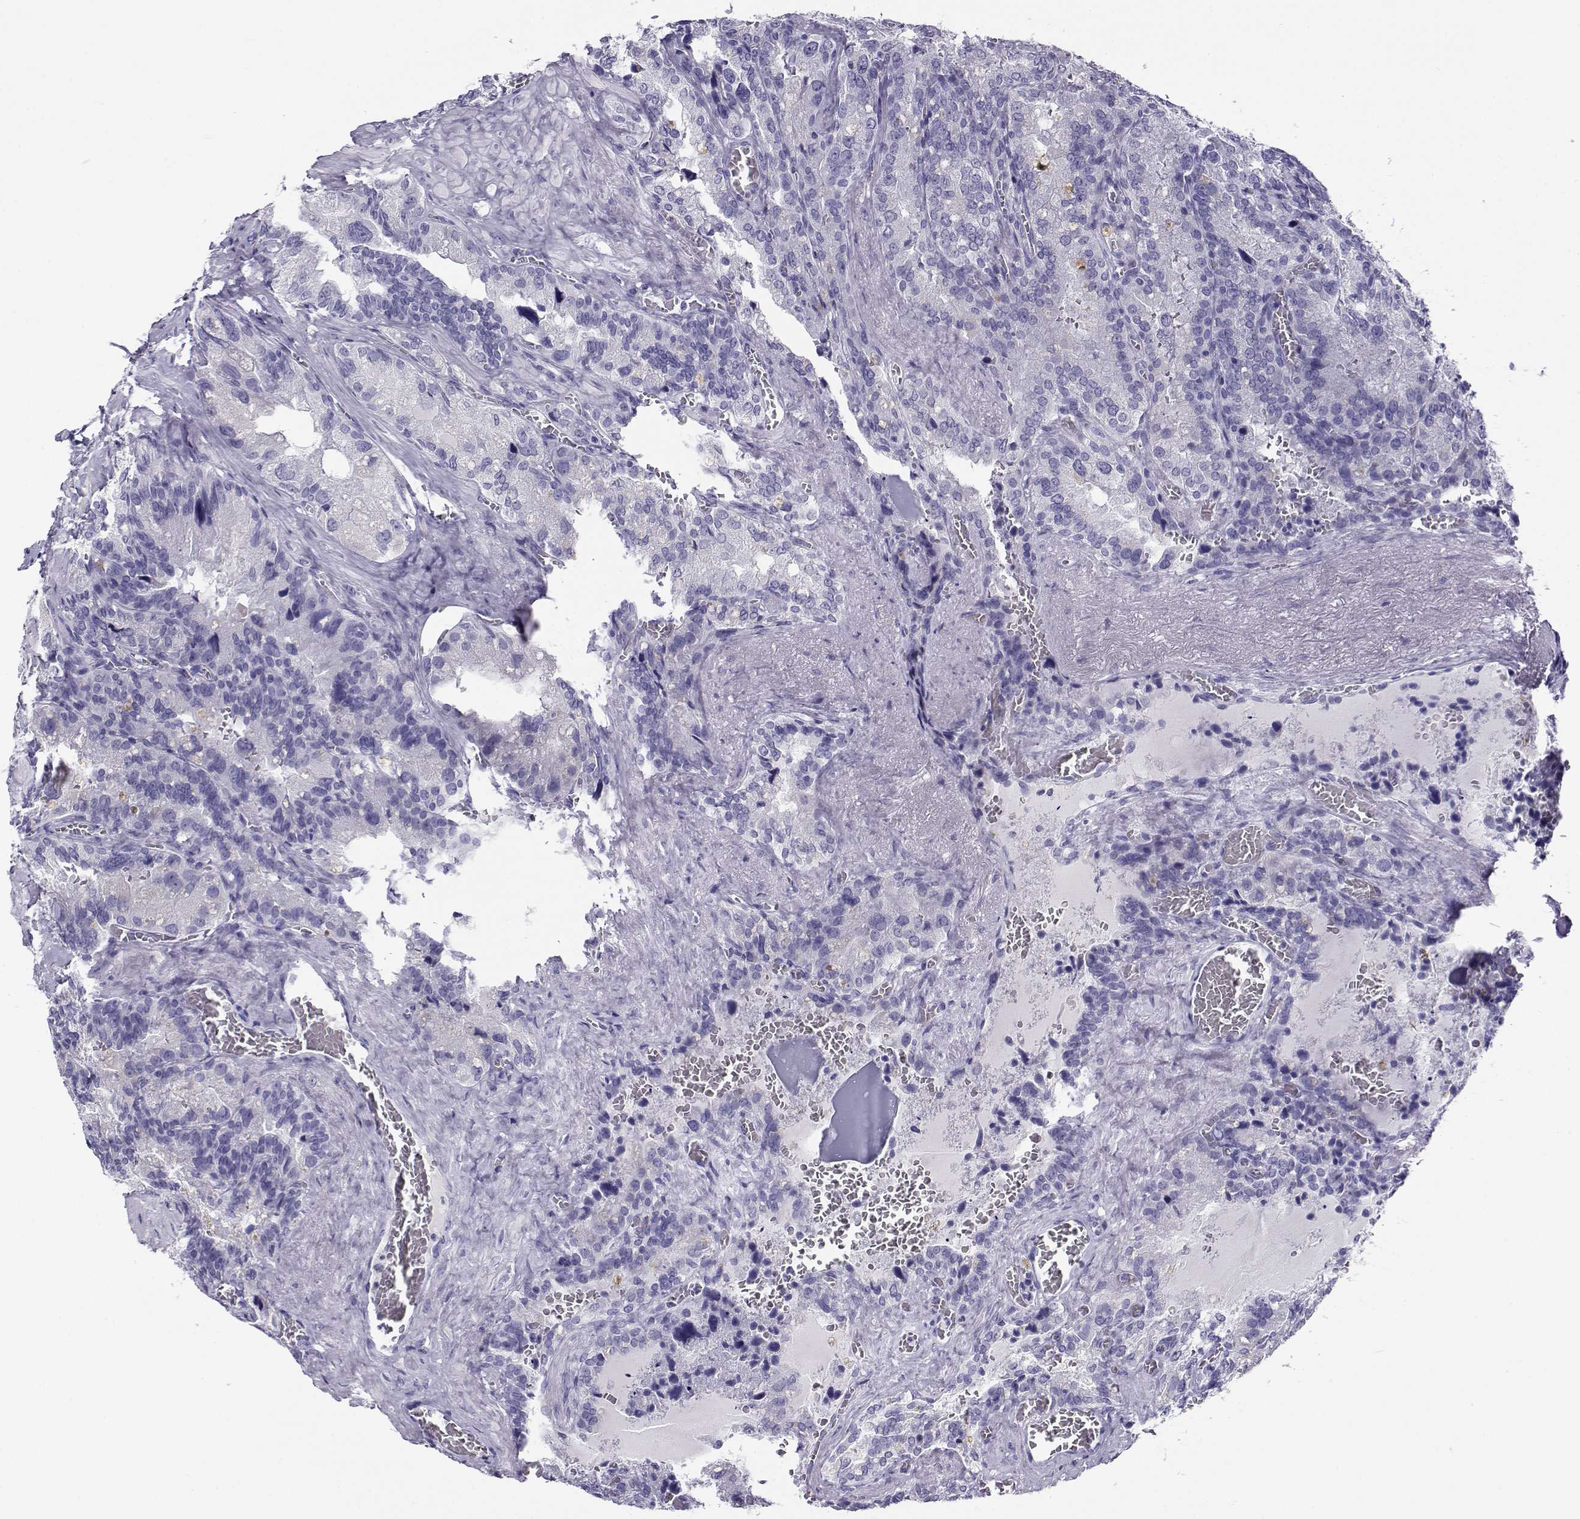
{"staining": {"intensity": "negative", "quantity": "none", "location": "none"}, "tissue": "seminal vesicle", "cell_type": "Glandular cells", "image_type": "normal", "snomed": [{"axis": "morphology", "description": "Normal tissue, NOS"}, {"axis": "topography", "description": "Seminal veicle"}], "caption": "The micrograph demonstrates no significant expression in glandular cells of seminal vesicle. Nuclei are stained in blue.", "gene": "CABS1", "patient": {"sex": "male", "age": 72}}